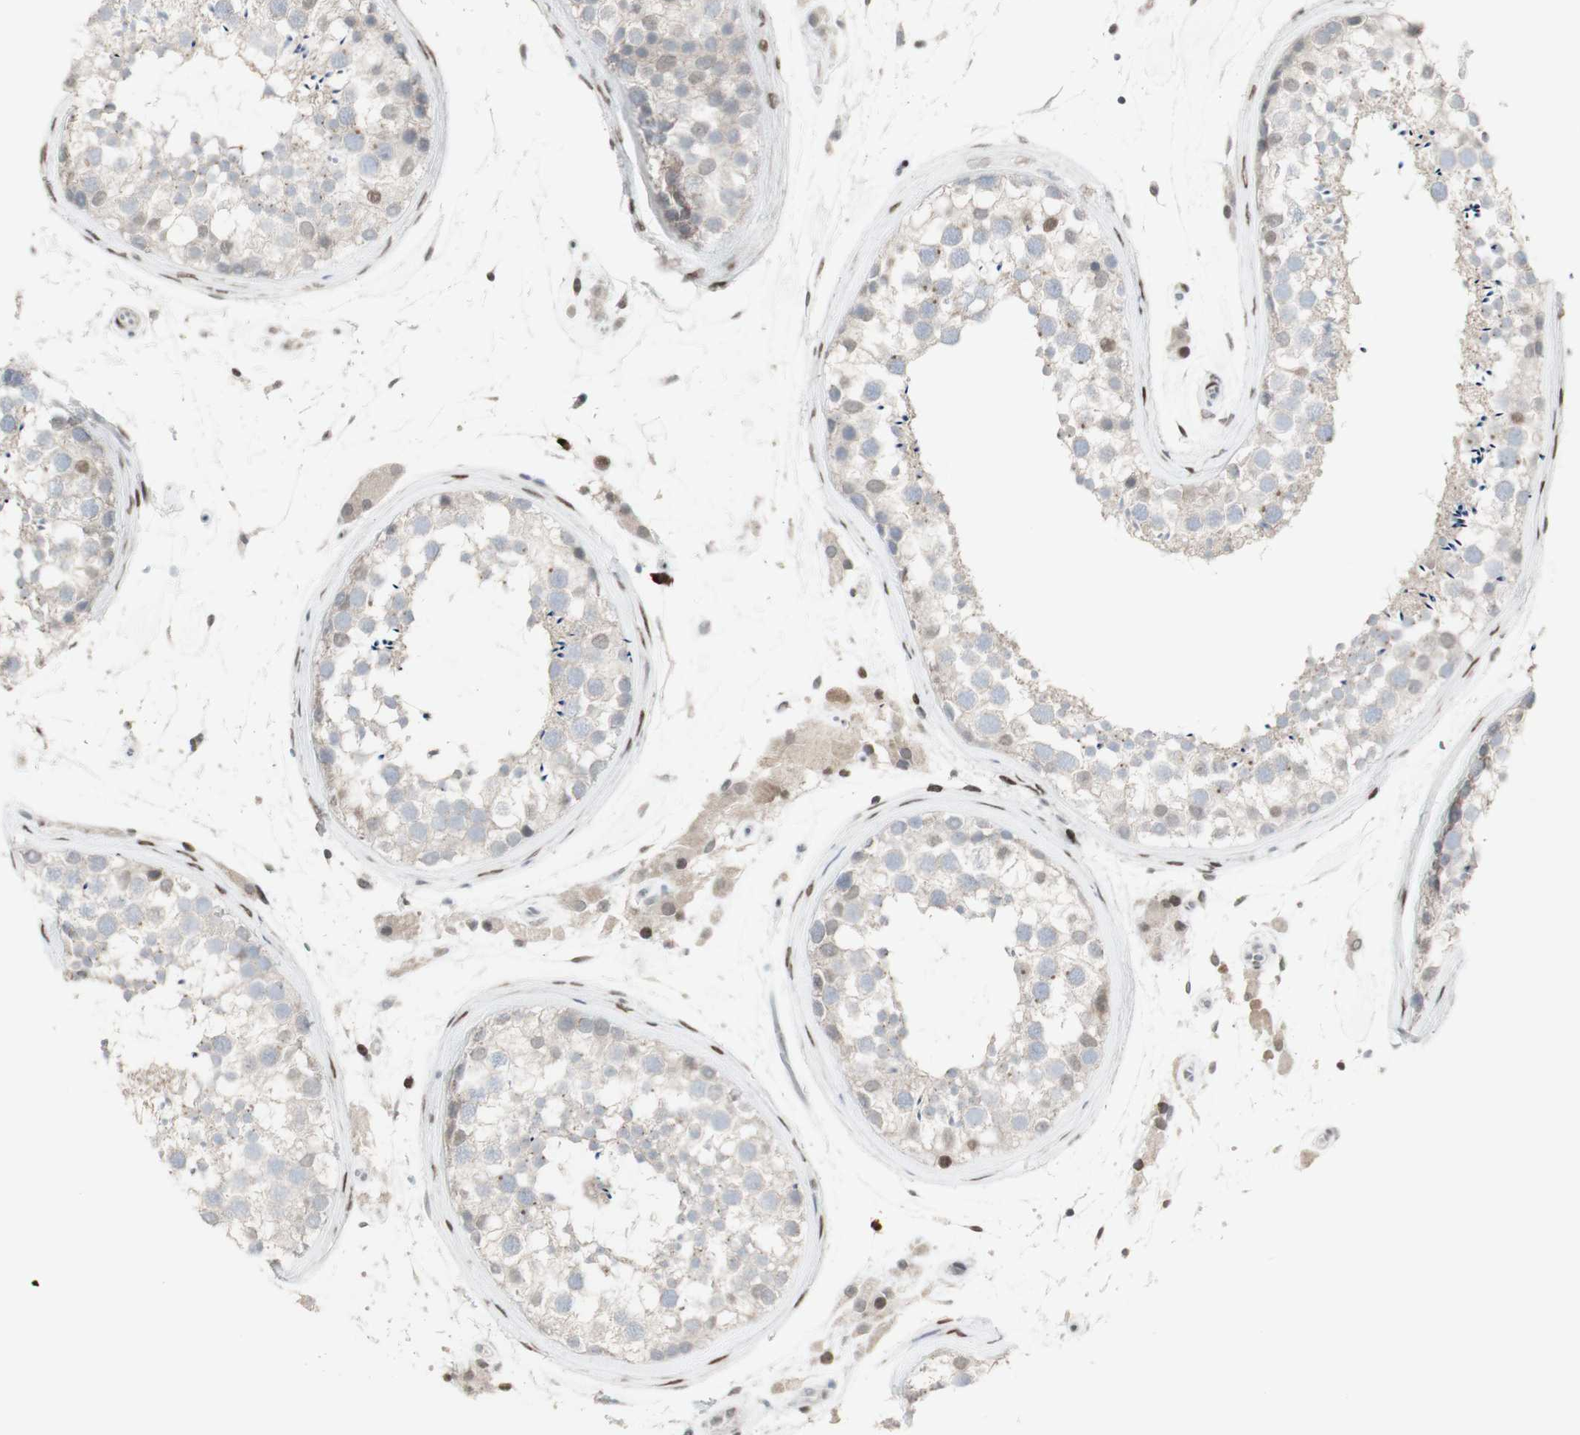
{"staining": {"intensity": "weak", "quantity": "<25%", "location": "cytoplasmic/membranous,nuclear"}, "tissue": "testis", "cell_type": "Cells in seminiferous ducts", "image_type": "normal", "snomed": [{"axis": "morphology", "description": "Normal tissue, NOS"}, {"axis": "topography", "description": "Testis"}], "caption": "There is no significant staining in cells in seminiferous ducts of testis. The staining is performed using DAB brown chromogen with nuclei counter-stained in using hematoxylin.", "gene": "C1orf116", "patient": {"sex": "male", "age": 46}}